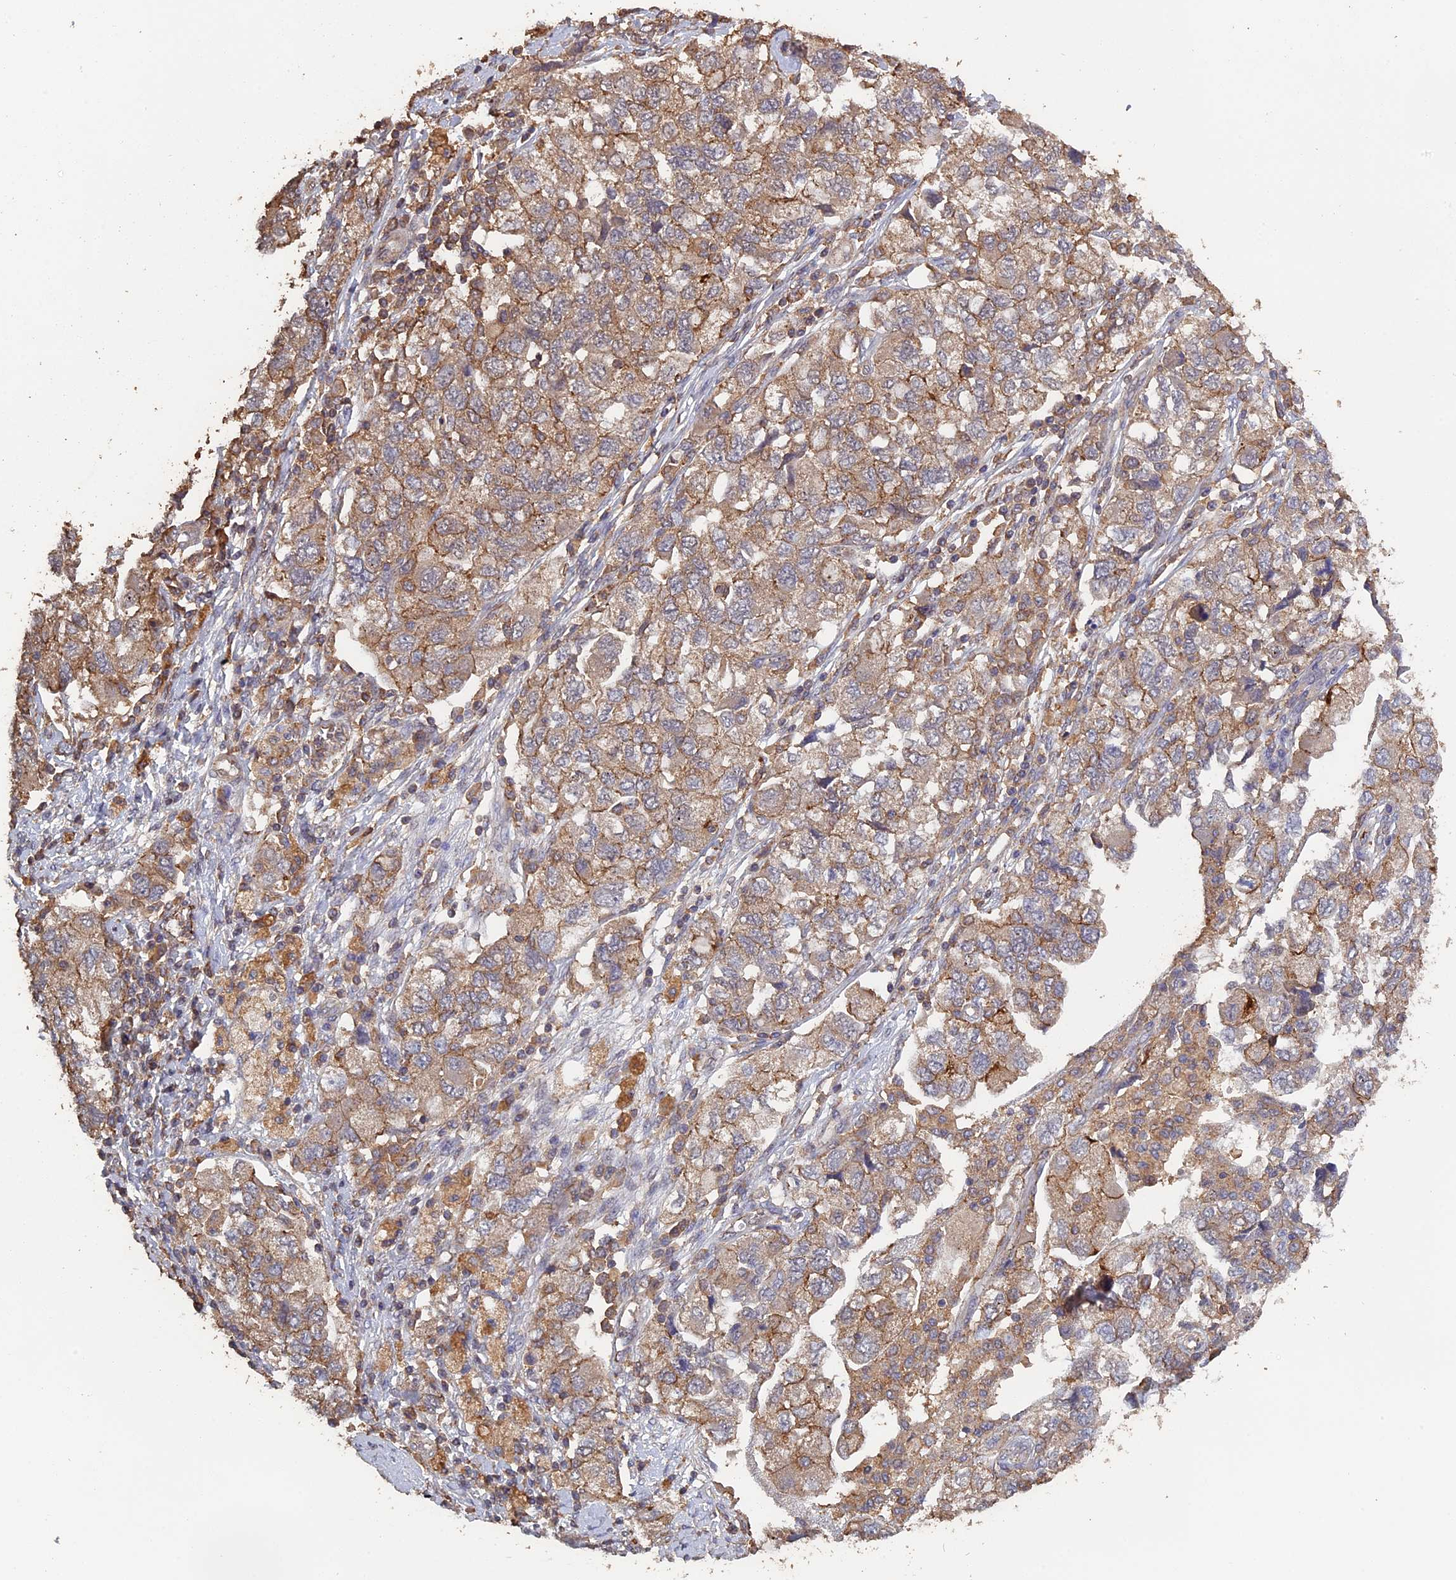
{"staining": {"intensity": "moderate", "quantity": "25%-75%", "location": "cytoplasmic/membranous"}, "tissue": "ovarian cancer", "cell_type": "Tumor cells", "image_type": "cancer", "snomed": [{"axis": "morphology", "description": "Carcinoma, NOS"}, {"axis": "morphology", "description": "Cystadenocarcinoma, serous, NOS"}, {"axis": "topography", "description": "Ovary"}], "caption": "Moderate cytoplasmic/membranous protein positivity is identified in about 25%-75% of tumor cells in carcinoma (ovarian). (Brightfield microscopy of DAB IHC at high magnification).", "gene": "PIGQ", "patient": {"sex": "female", "age": 69}}